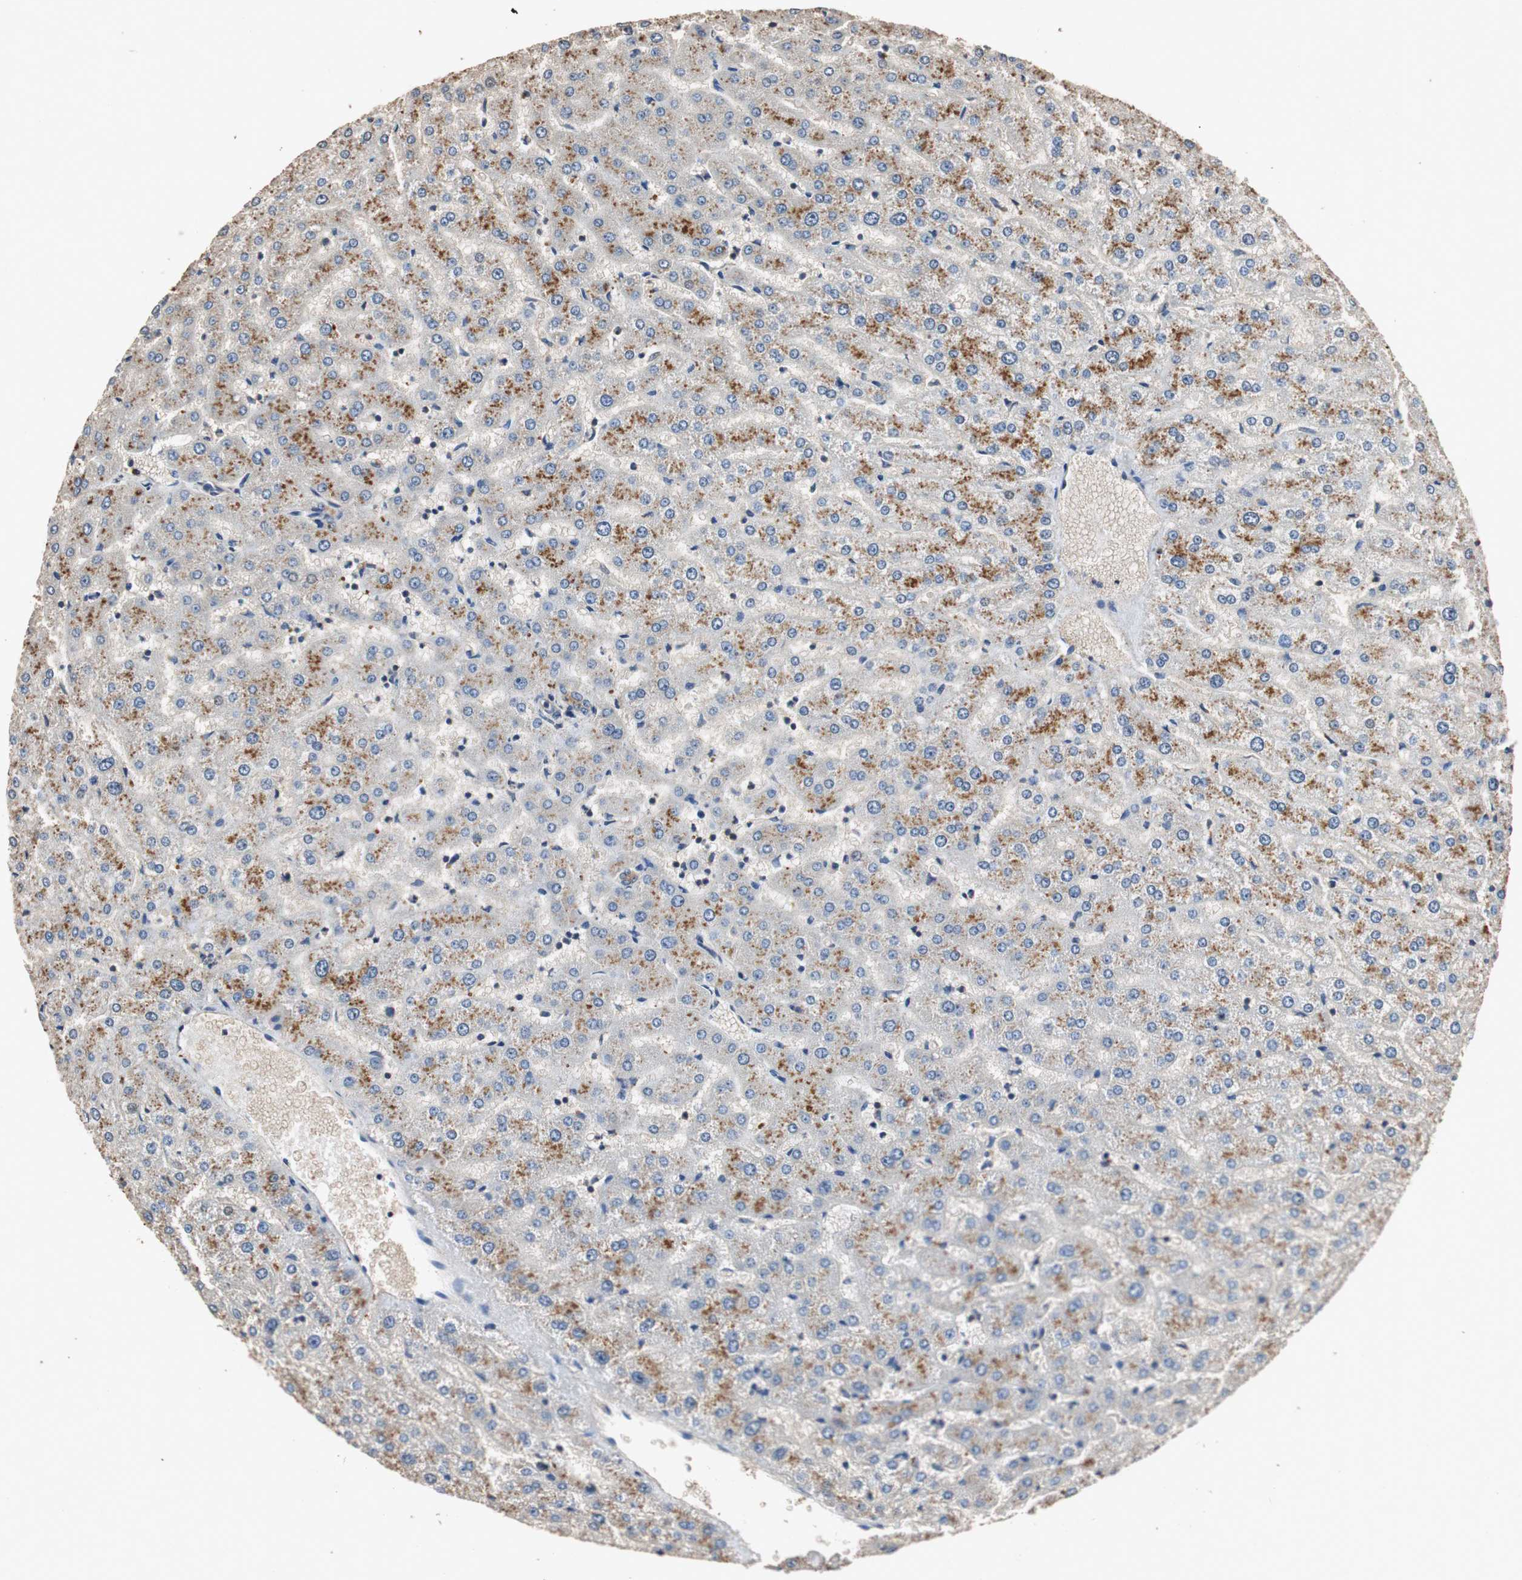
{"staining": {"intensity": "moderate", "quantity": ">75%", "location": "cytoplasmic/membranous"}, "tissue": "liver", "cell_type": "Cholangiocytes", "image_type": "normal", "snomed": [{"axis": "morphology", "description": "Normal tissue, NOS"}, {"axis": "morphology", "description": "Fibrosis, NOS"}, {"axis": "topography", "description": "Liver"}], "caption": "Cholangiocytes demonstrate medium levels of moderate cytoplasmic/membranous positivity in about >75% of cells in normal liver.", "gene": "TNFRSF14", "patient": {"sex": "female", "age": 29}}